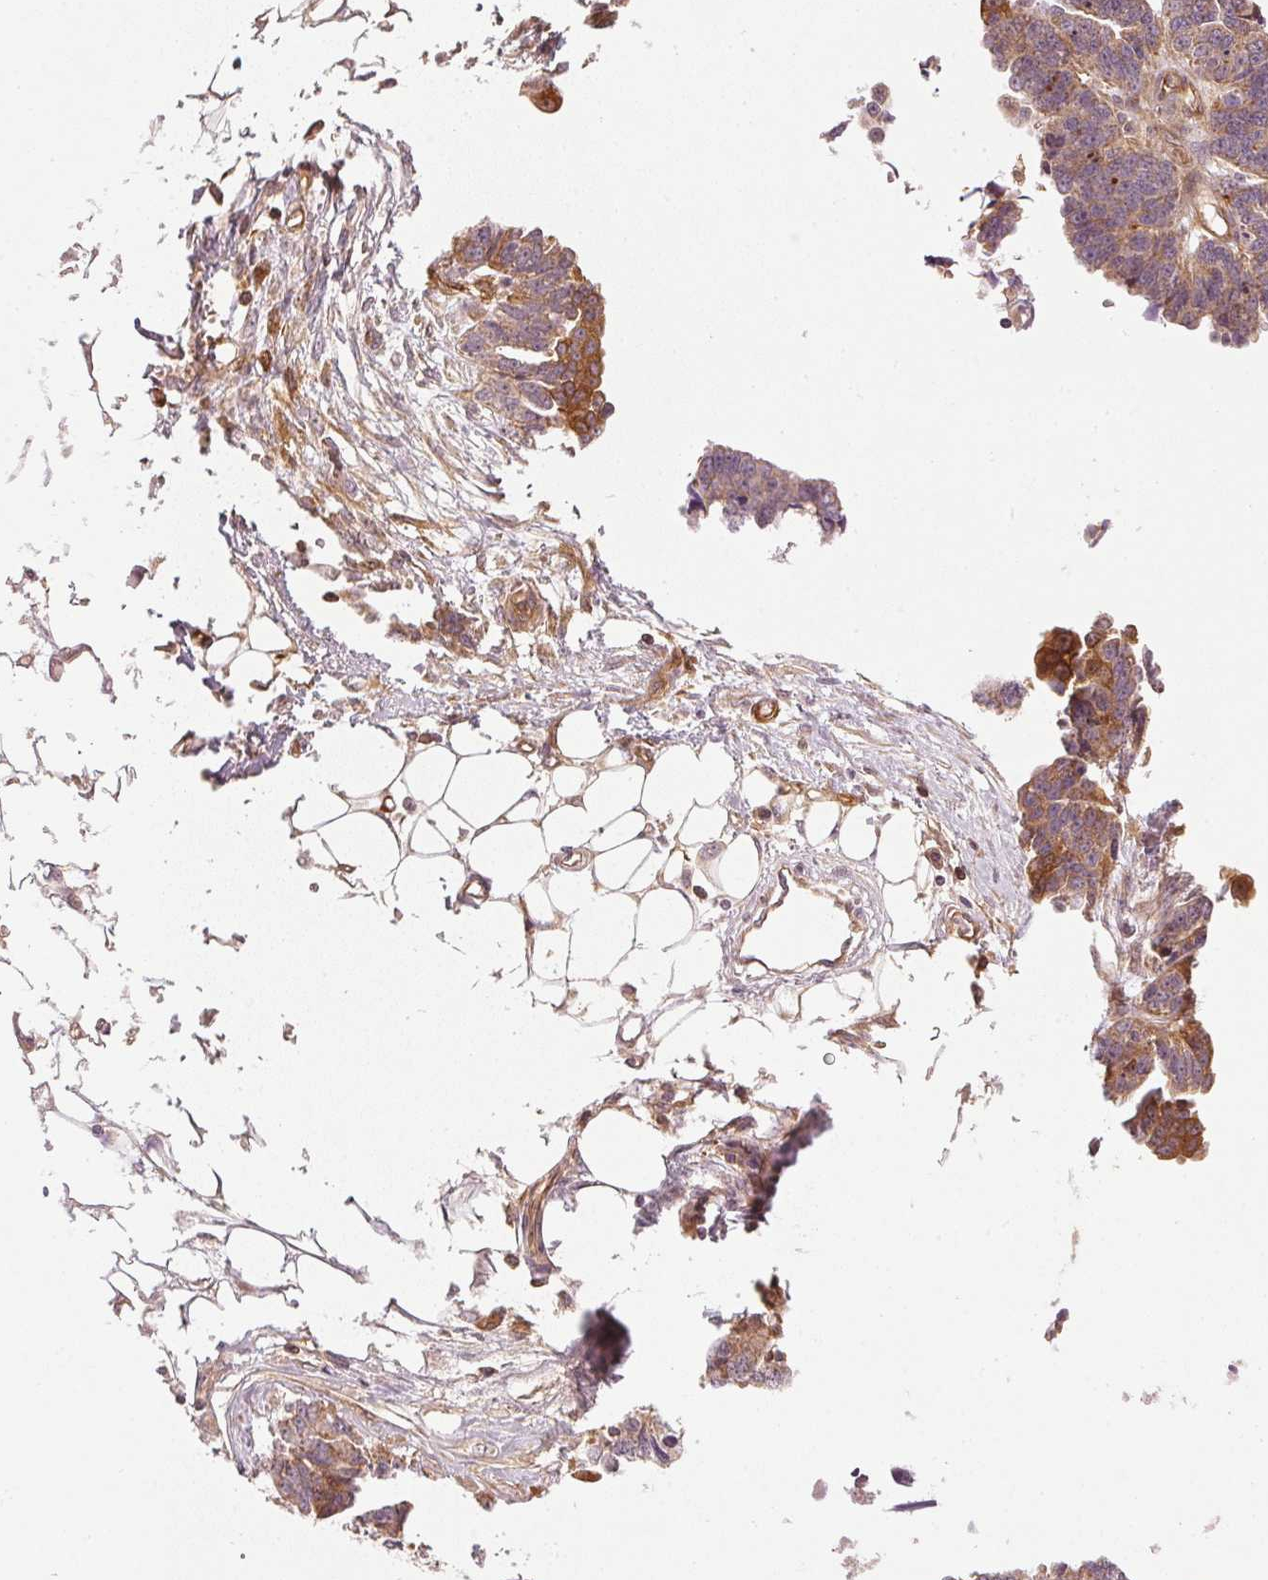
{"staining": {"intensity": "moderate", "quantity": ">75%", "location": "cytoplasmic/membranous"}, "tissue": "ovarian cancer", "cell_type": "Tumor cells", "image_type": "cancer", "snomed": [{"axis": "morphology", "description": "Cystadenocarcinoma, serous, NOS"}, {"axis": "topography", "description": "Ovary"}], "caption": "Immunohistochemistry staining of ovarian cancer, which reveals medium levels of moderate cytoplasmic/membranous expression in approximately >75% of tumor cells indicating moderate cytoplasmic/membranous protein staining. The staining was performed using DAB (3,3'-diaminobenzidine) (brown) for protein detection and nuclei were counterstained in hematoxylin (blue).", "gene": "NADK2", "patient": {"sex": "female", "age": 76}}